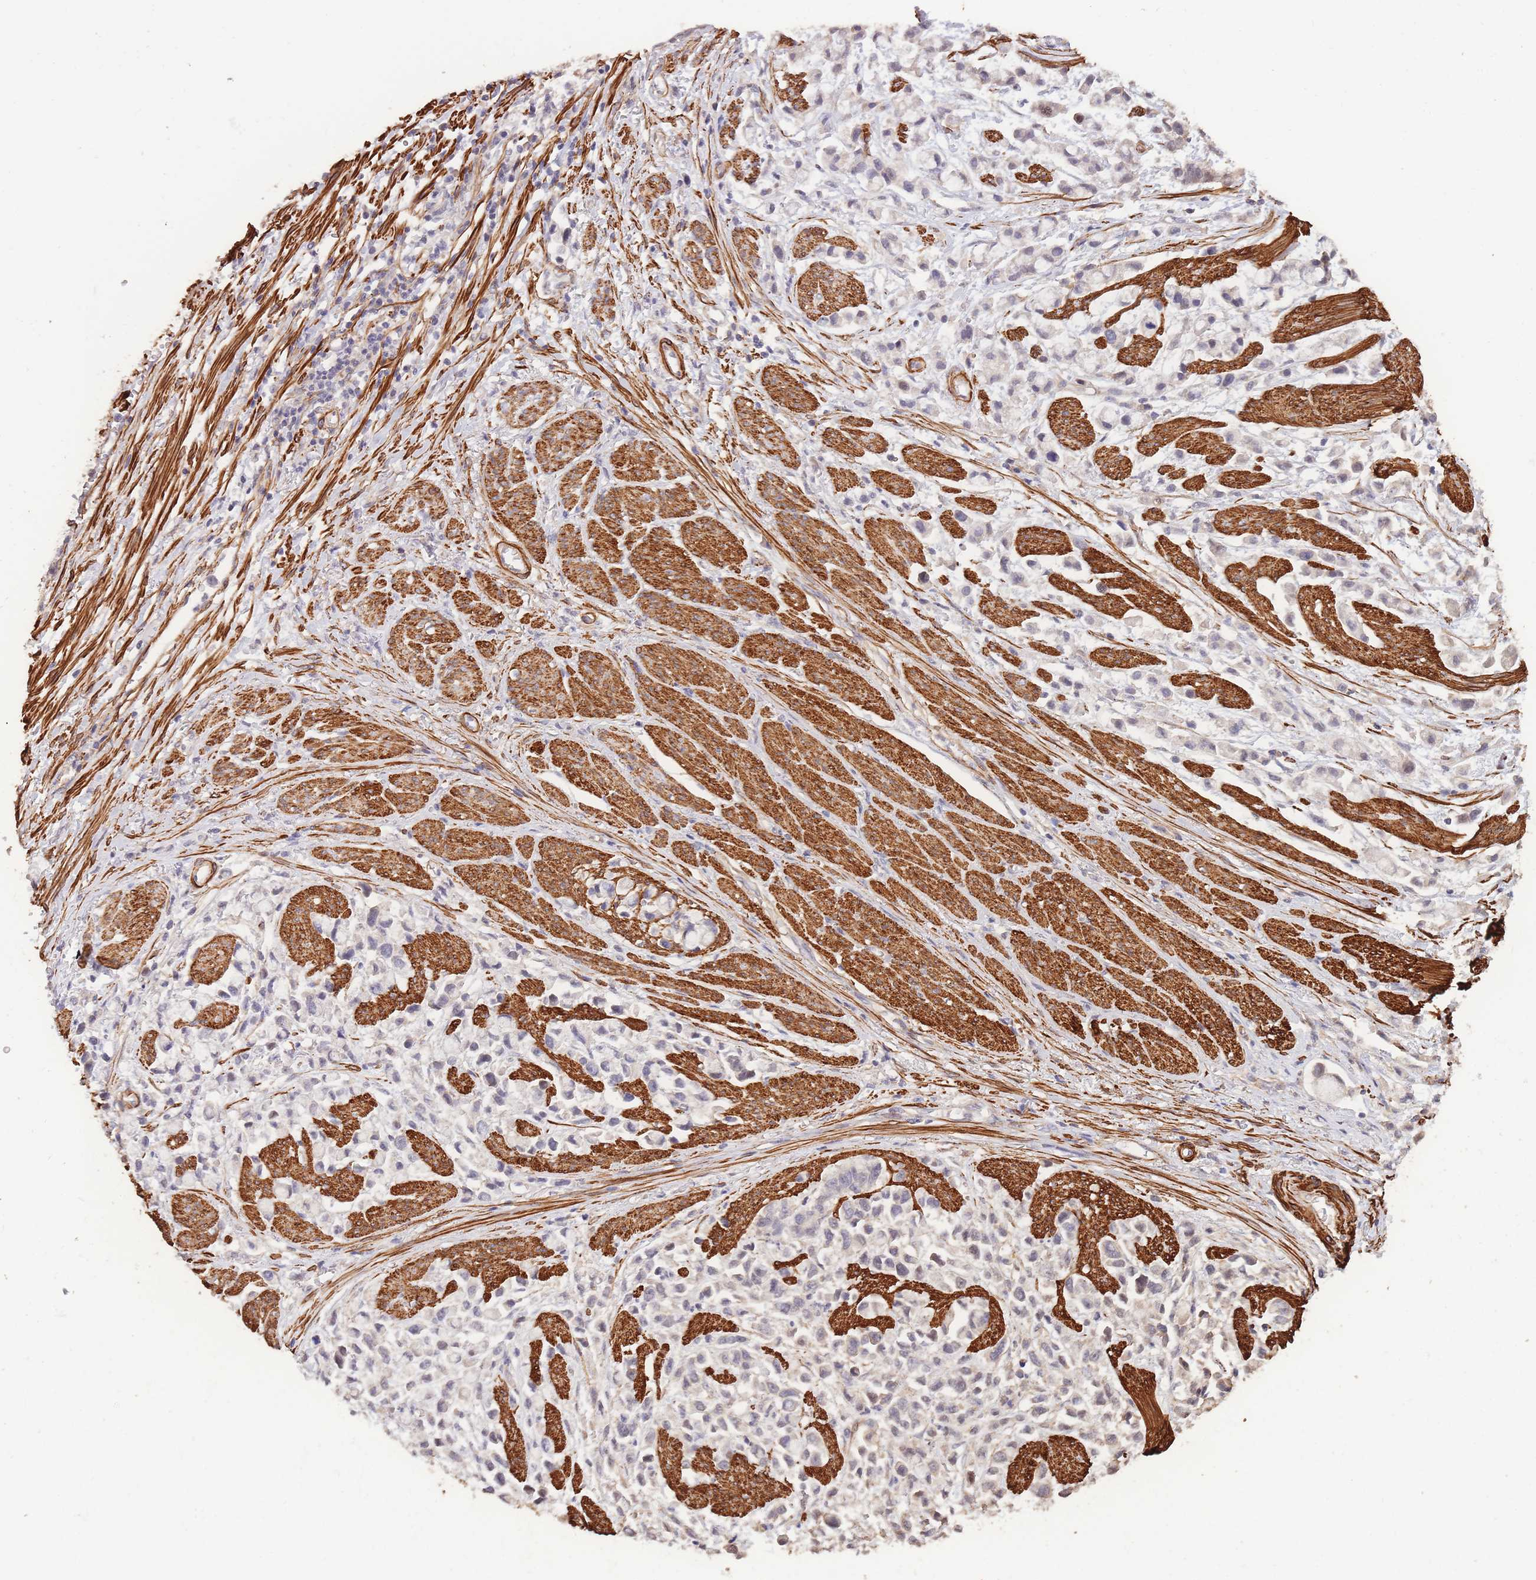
{"staining": {"intensity": "negative", "quantity": "none", "location": "none"}, "tissue": "stomach cancer", "cell_type": "Tumor cells", "image_type": "cancer", "snomed": [{"axis": "morphology", "description": "Adenocarcinoma, NOS"}, {"axis": "topography", "description": "Stomach"}], "caption": "Immunohistochemistry micrograph of neoplastic tissue: stomach cancer stained with DAB (3,3'-diaminobenzidine) exhibits no significant protein positivity in tumor cells. (DAB immunohistochemistry (IHC), high magnification).", "gene": "NLRC4", "patient": {"sex": "female", "age": 81}}